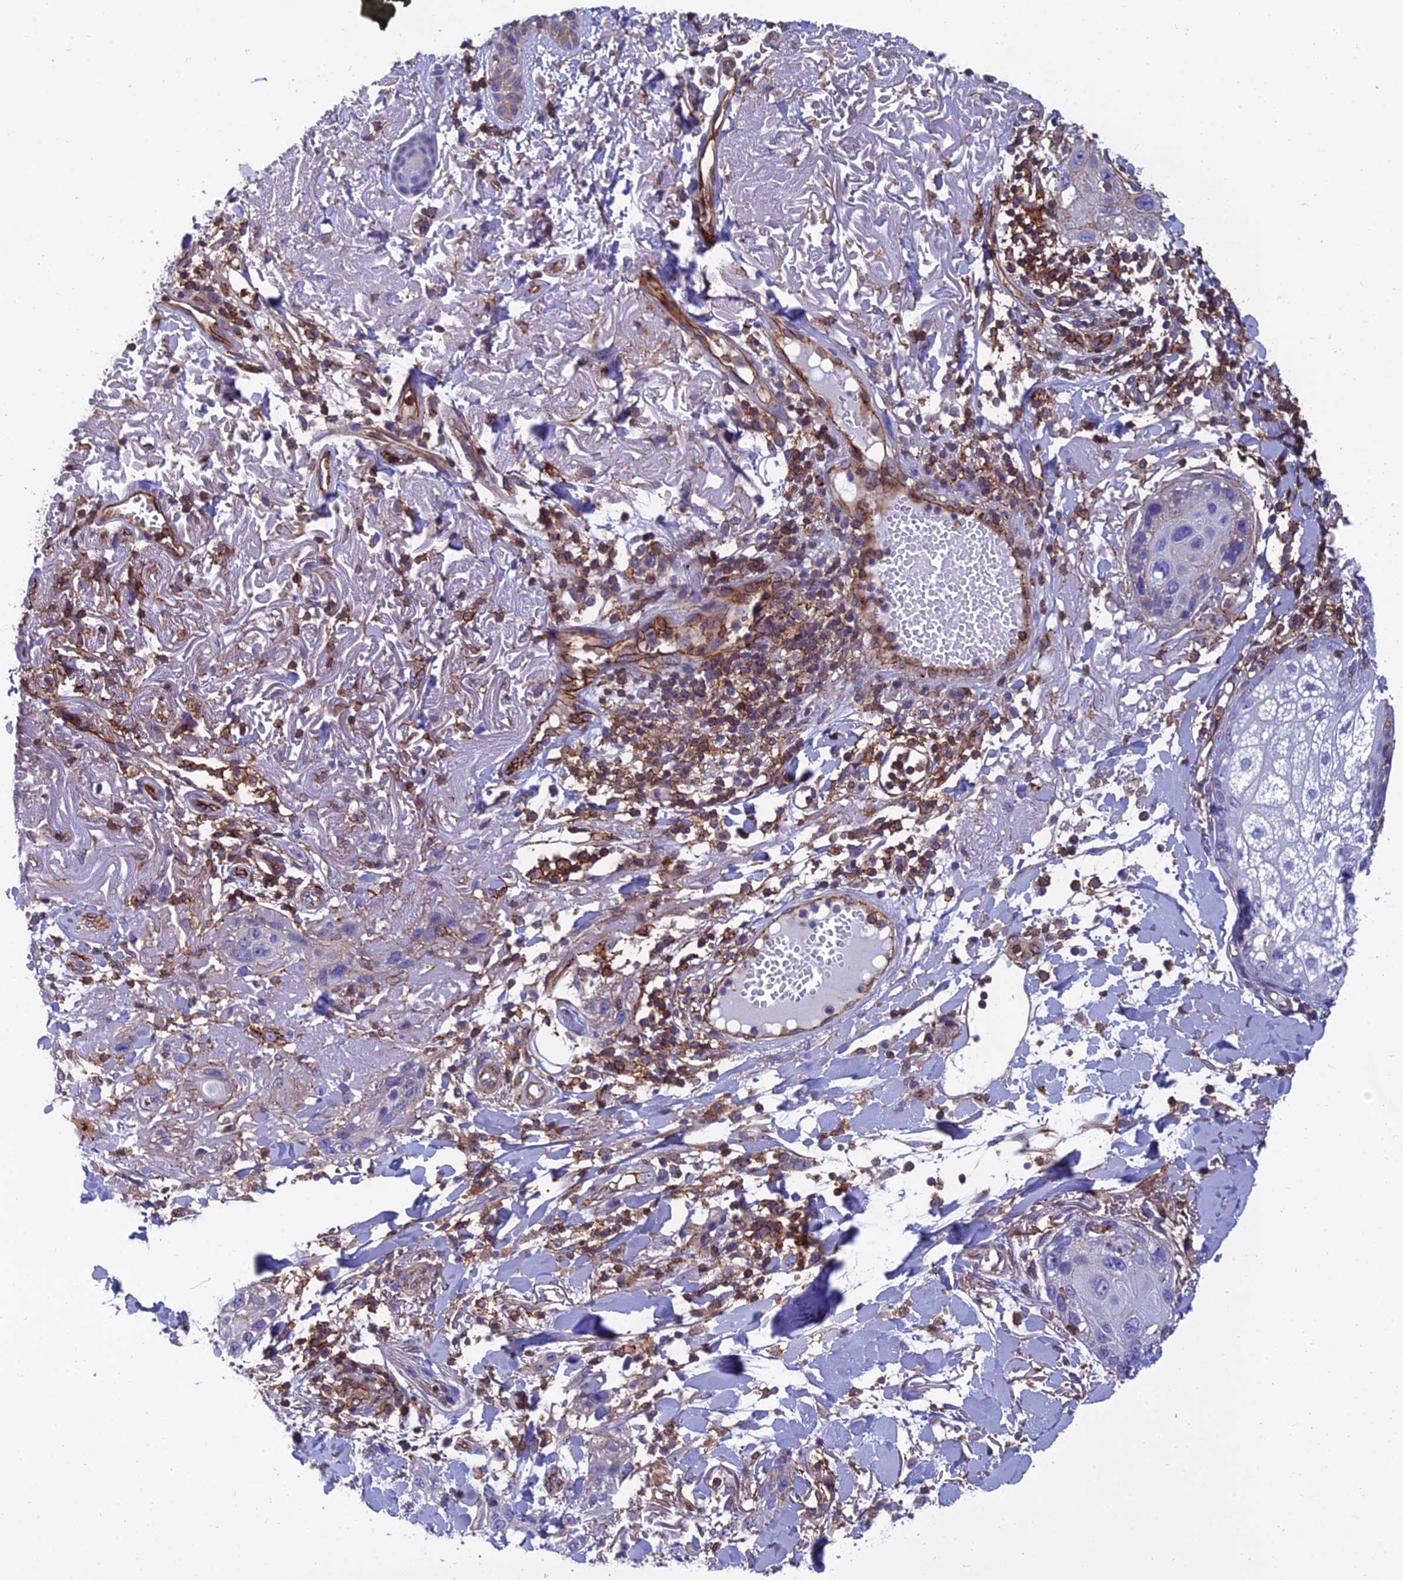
{"staining": {"intensity": "negative", "quantity": "none", "location": "none"}, "tissue": "skin cancer", "cell_type": "Tumor cells", "image_type": "cancer", "snomed": [{"axis": "morphology", "description": "Normal tissue, NOS"}, {"axis": "morphology", "description": "Squamous cell carcinoma, NOS"}, {"axis": "topography", "description": "Skin"}], "caption": "Immunohistochemistry photomicrograph of neoplastic tissue: human skin cancer stained with DAB demonstrates no significant protein staining in tumor cells. Brightfield microscopy of immunohistochemistry (IHC) stained with DAB (brown) and hematoxylin (blue), captured at high magnification.", "gene": "PPP1R18", "patient": {"sex": "male", "age": 72}}